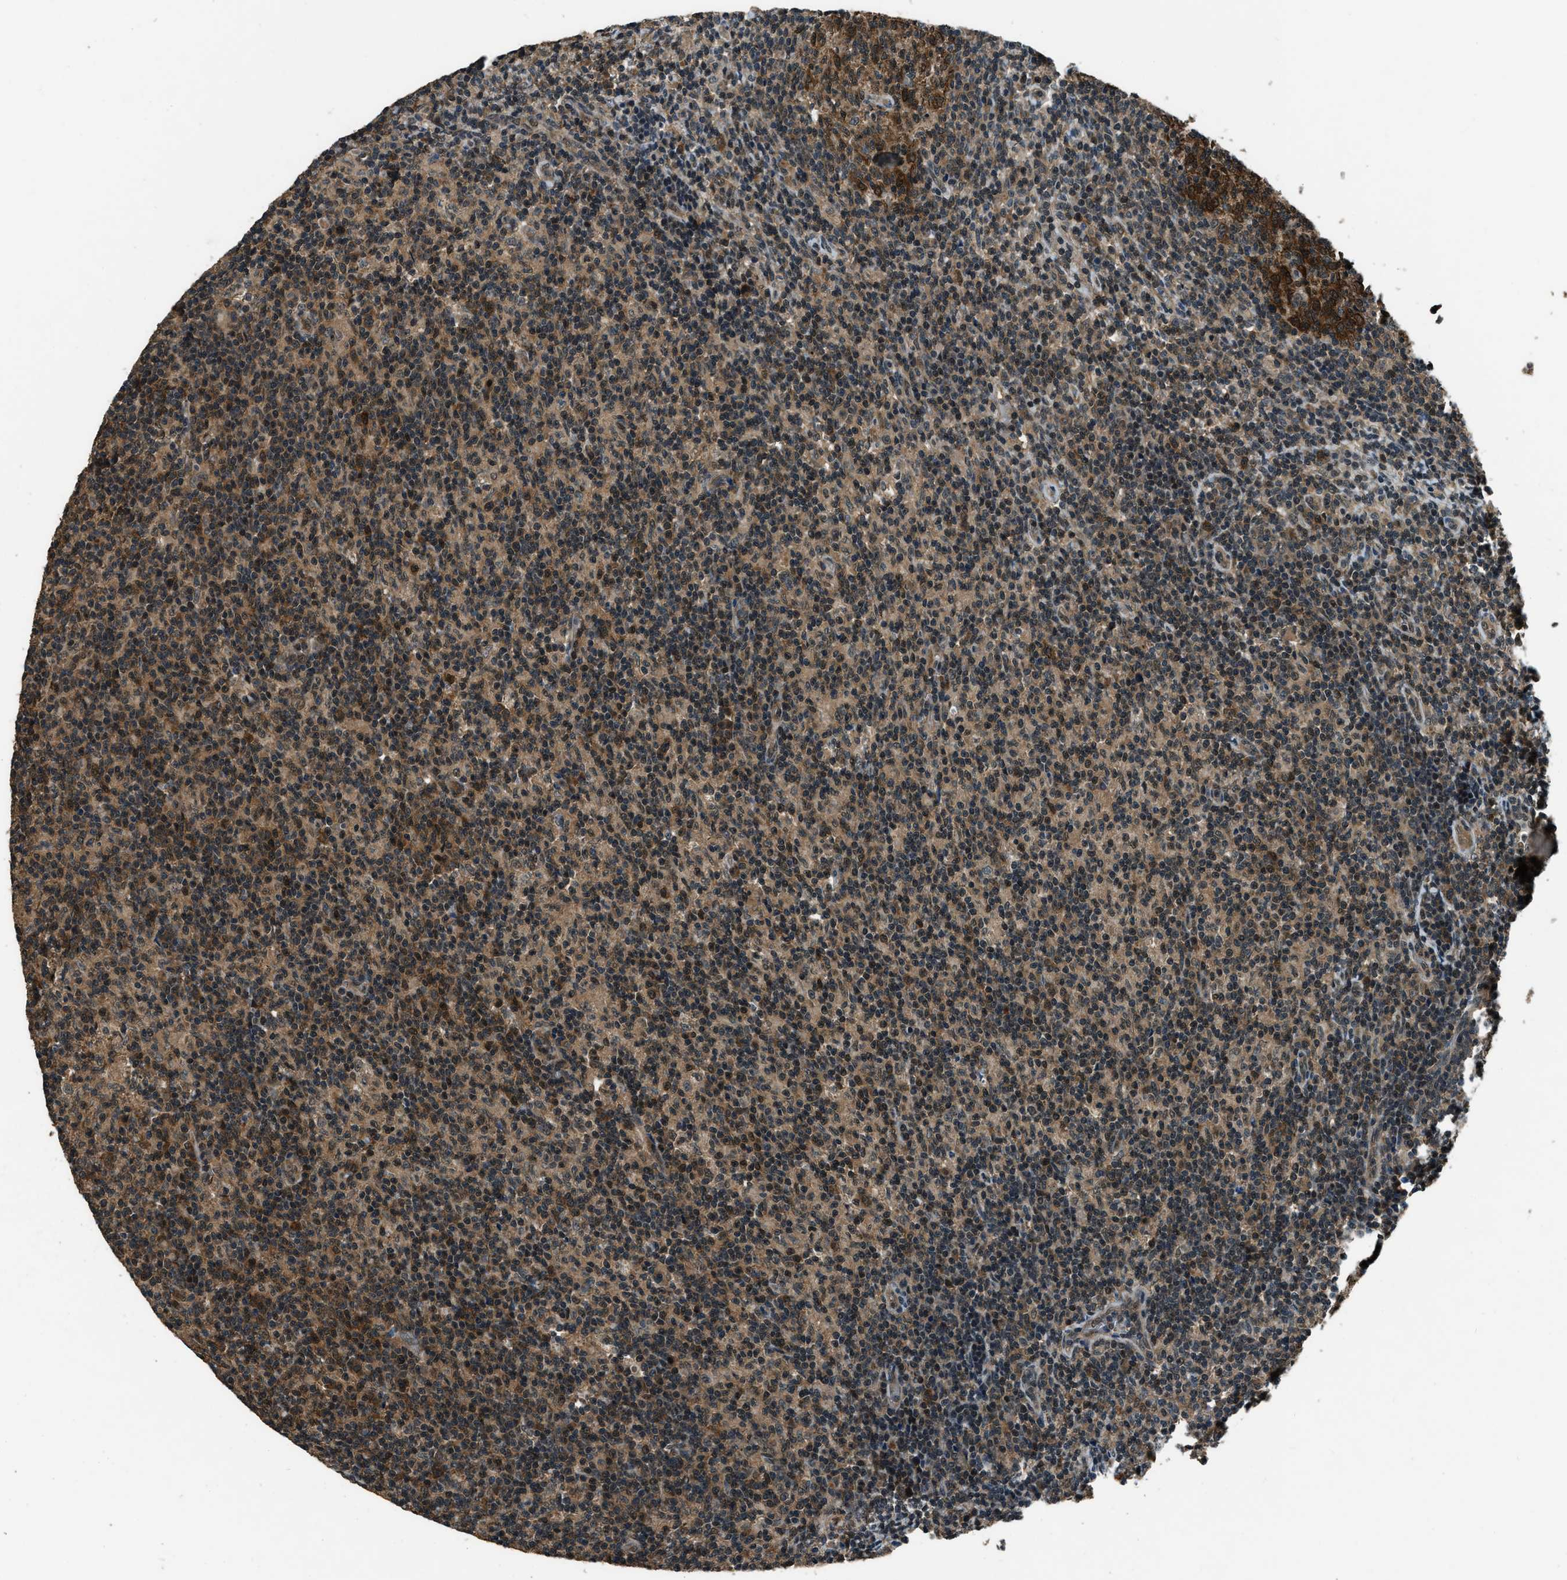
{"staining": {"intensity": "strong", "quantity": ">75%", "location": "cytoplasmic/membranous"}, "tissue": "lymph node", "cell_type": "Germinal center cells", "image_type": "normal", "snomed": [{"axis": "morphology", "description": "Normal tissue, NOS"}, {"axis": "morphology", "description": "Inflammation, NOS"}, {"axis": "topography", "description": "Lymph node"}], "caption": "The photomicrograph displays staining of benign lymph node, revealing strong cytoplasmic/membranous protein staining (brown color) within germinal center cells.", "gene": "NUDCD3", "patient": {"sex": "male", "age": 55}}